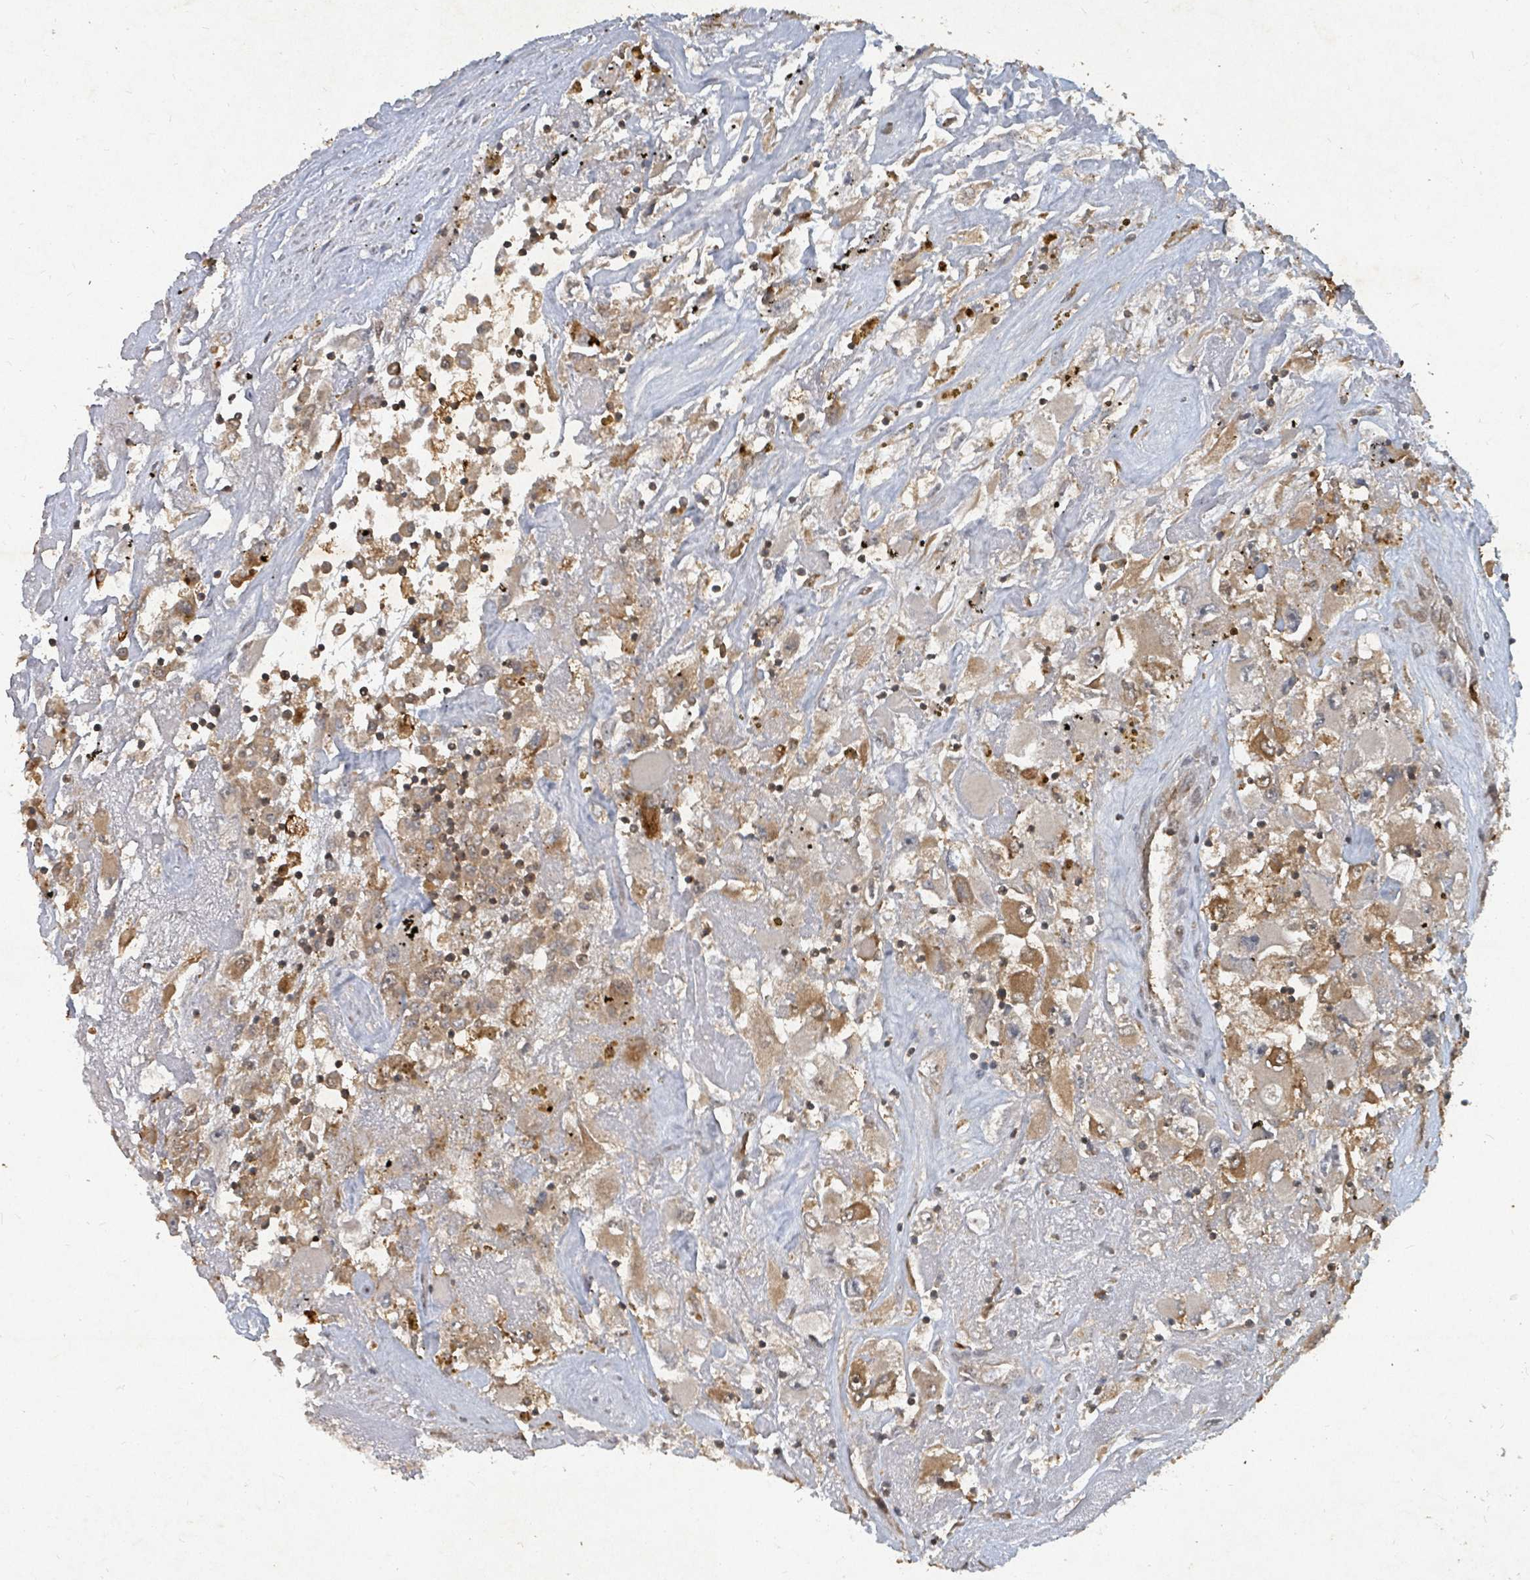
{"staining": {"intensity": "moderate", "quantity": ">75%", "location": "cytoplasmic/membranous,nuclear"}, "tissue": "renal cancer", "cell_type": "Tumor cells", "image_type": "cancer", "snomed": [{"axis": "morphology", "description": "Adenocarcinoma, NOS"}, {"axis": "topography", "description": "Kidney"}], "caption": "Tumor cells demonstrate medium levels of moderate cytoplasmic/membranous and nuclear expression in approximately >75% of cells in renal adenocarcinoma.", "gene": "KDM4E", "patient": {"sex": "female", "age": 52}}